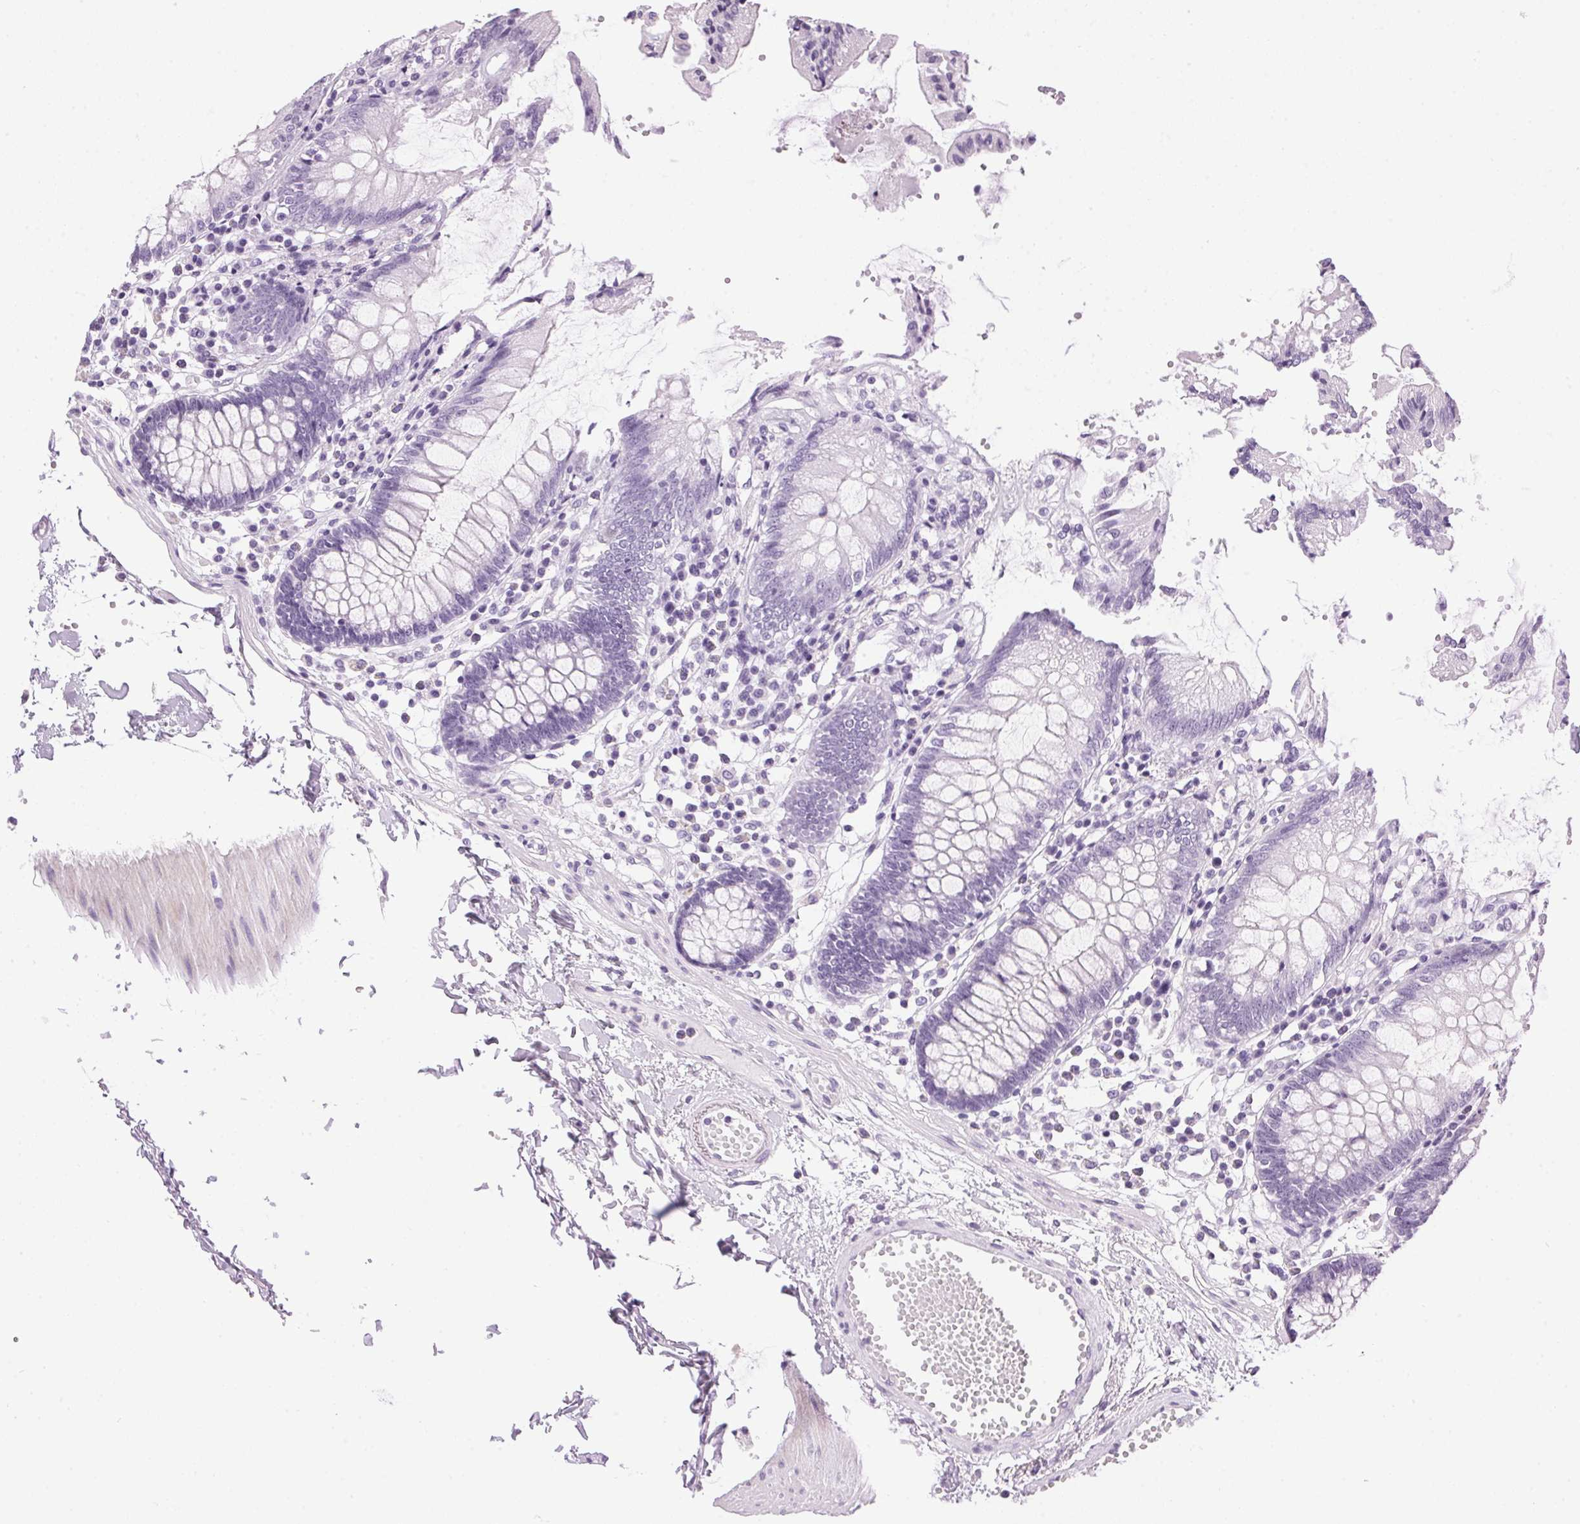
{"staining": {"intensity": "negative", "quantity": "none", "location": "none"}, "tissue": "colon", "cell_type": "Endothelial cells", "image_type": "normal", "snomed": [{"axis": "morphology", "description": "Normal tissue, NOS"}, {"axis": "morphology", "description": "Adenocarcinoma, NOS"}, {"axis": "topography", "description": "Colon"}], "caption": "High power microscopy micrograph of an IHC photomicrograph of unremarkable colon, revealing no significant positivity in endothelial cells.", "gene": "SP7", "patient": {"sex": "male", "age": 83}}